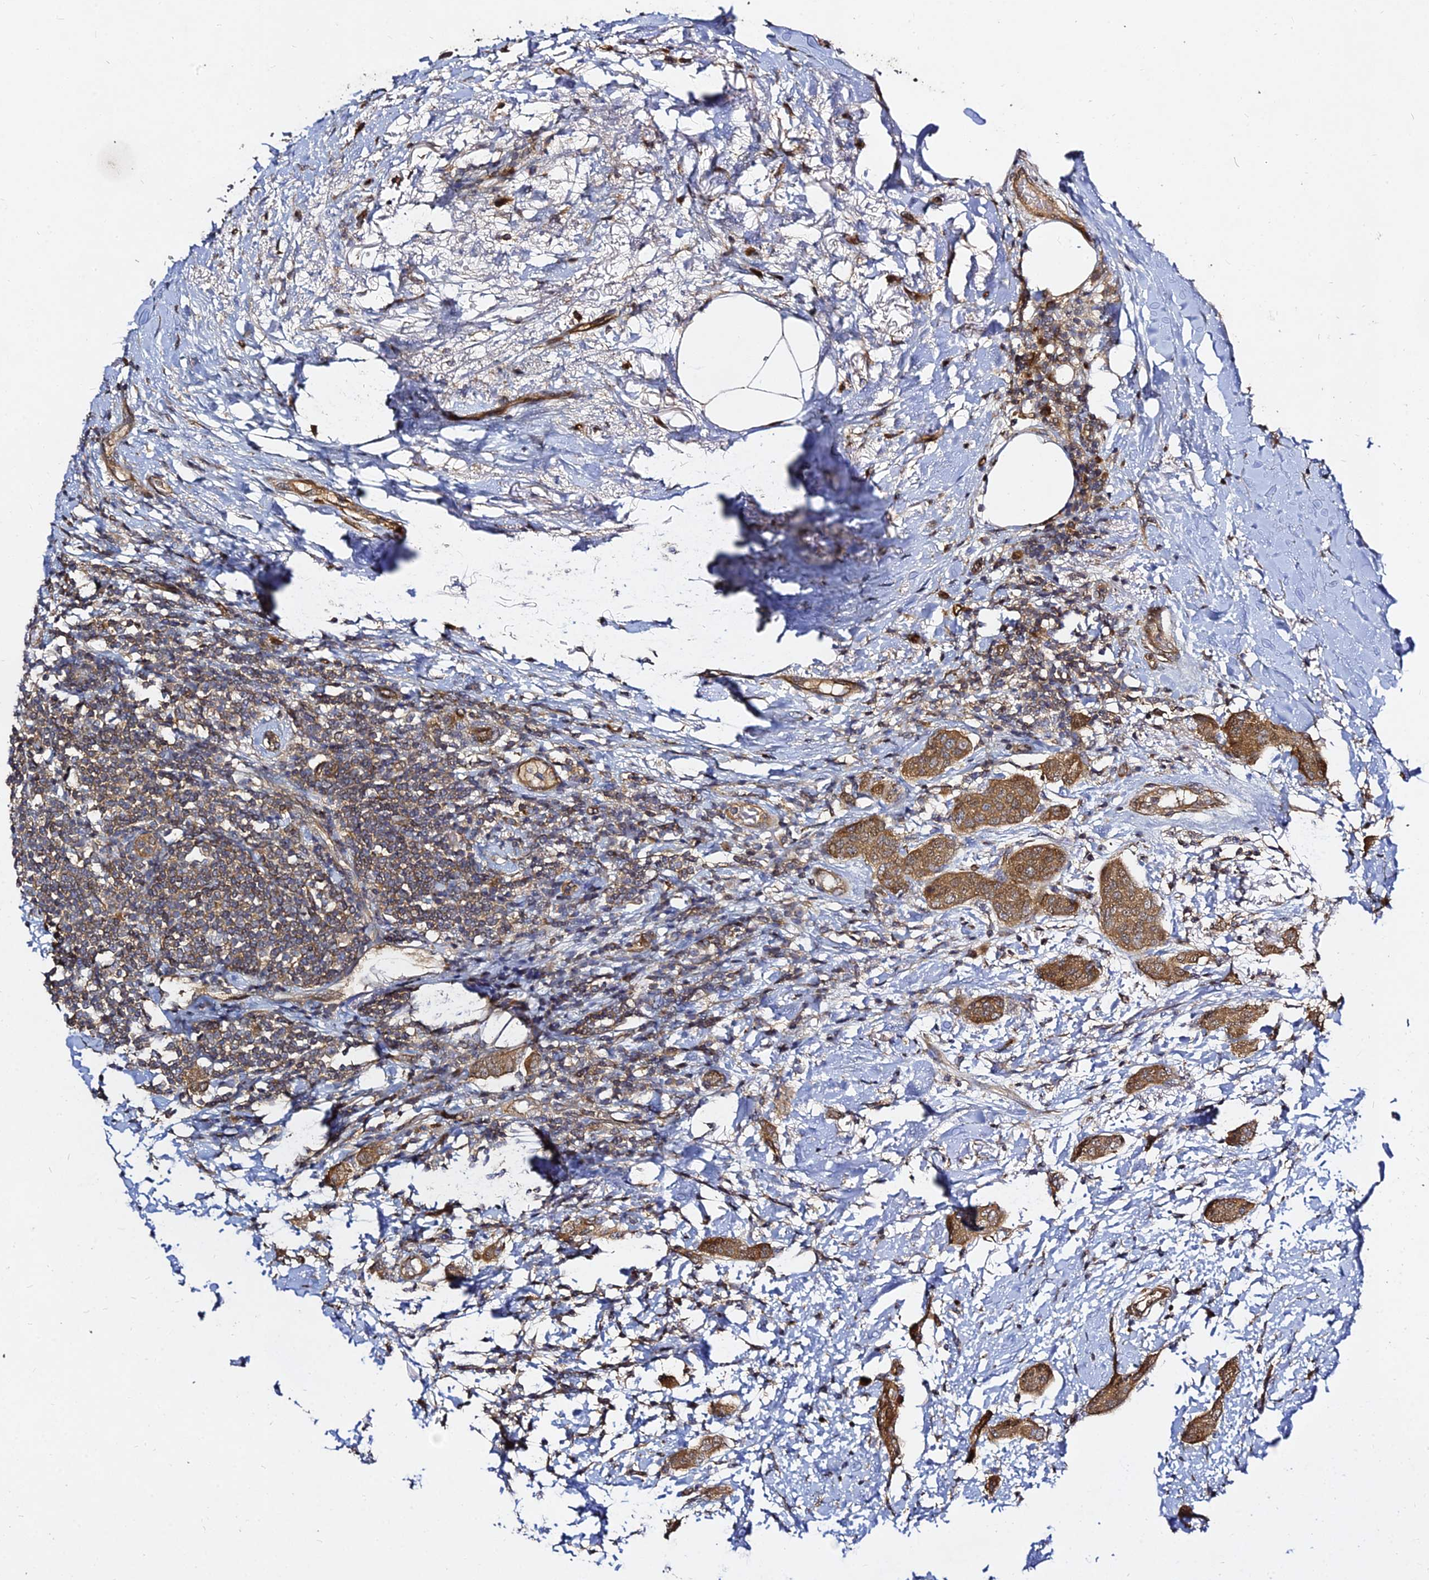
{"staining": {"intensity": "moderate", "quantity": ">75%", "location": "cytoplasmic/membranous"}, "tissue": "breast cancer", "cell_type": "Tumor cells", "image_type": "cancer", "snomed": [{"axis": "morphology", "description": "Duct carcinoma"}, {"axis": "topography", "description": "Breast"}], "caption": "The image exhibits immunohistochemical staining of intraductal carcinoma (breast). There is moderate cytoplasmic/membranous staining is appreciated in approximately >75% of tumor cells.", "gene": "GRTP1", "patient": {"sex": "female", "age": 72}}